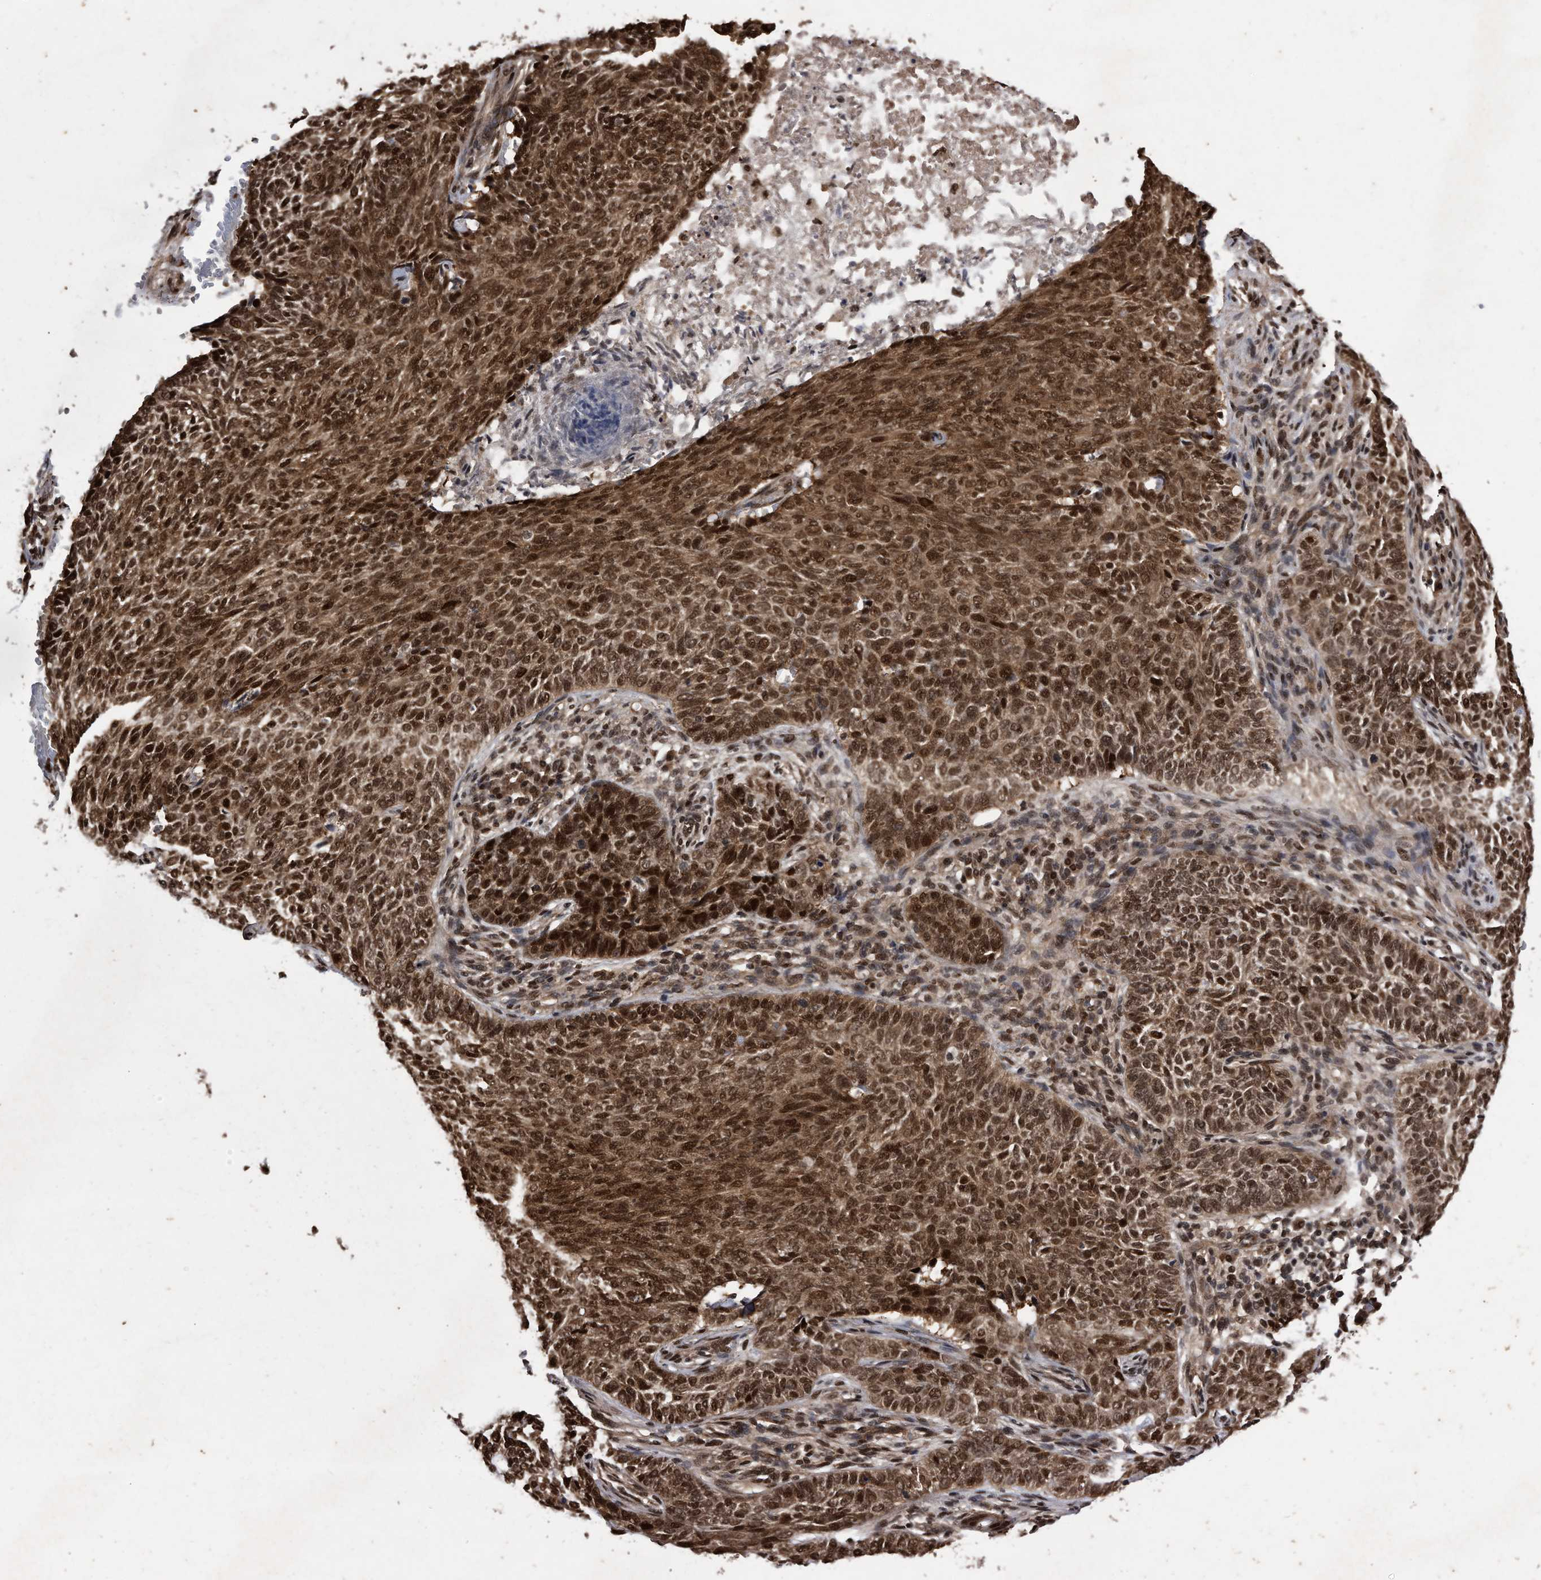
{"staining": {"intensity": "strong", "quantity": ">75%", "location": "cytoplasmic/membranous,nuclear"}, "tissue": "skin cancer", "cell_type": "Tumor cells", "image_type": "cancer", "snomed": [{"axis": "morphology", "description": "Basal cell carcinoma"}, {"axis": "topography", "description": "Skin"}], "caption": "Immunohistochemical staining of skin cancer reveals strong cytoplasmic/membranous and nuclear protein positivity in approximately >75% of tumor cells.", "gene": "RAD23B", "patient": {"sex": "male", "age": 87}}